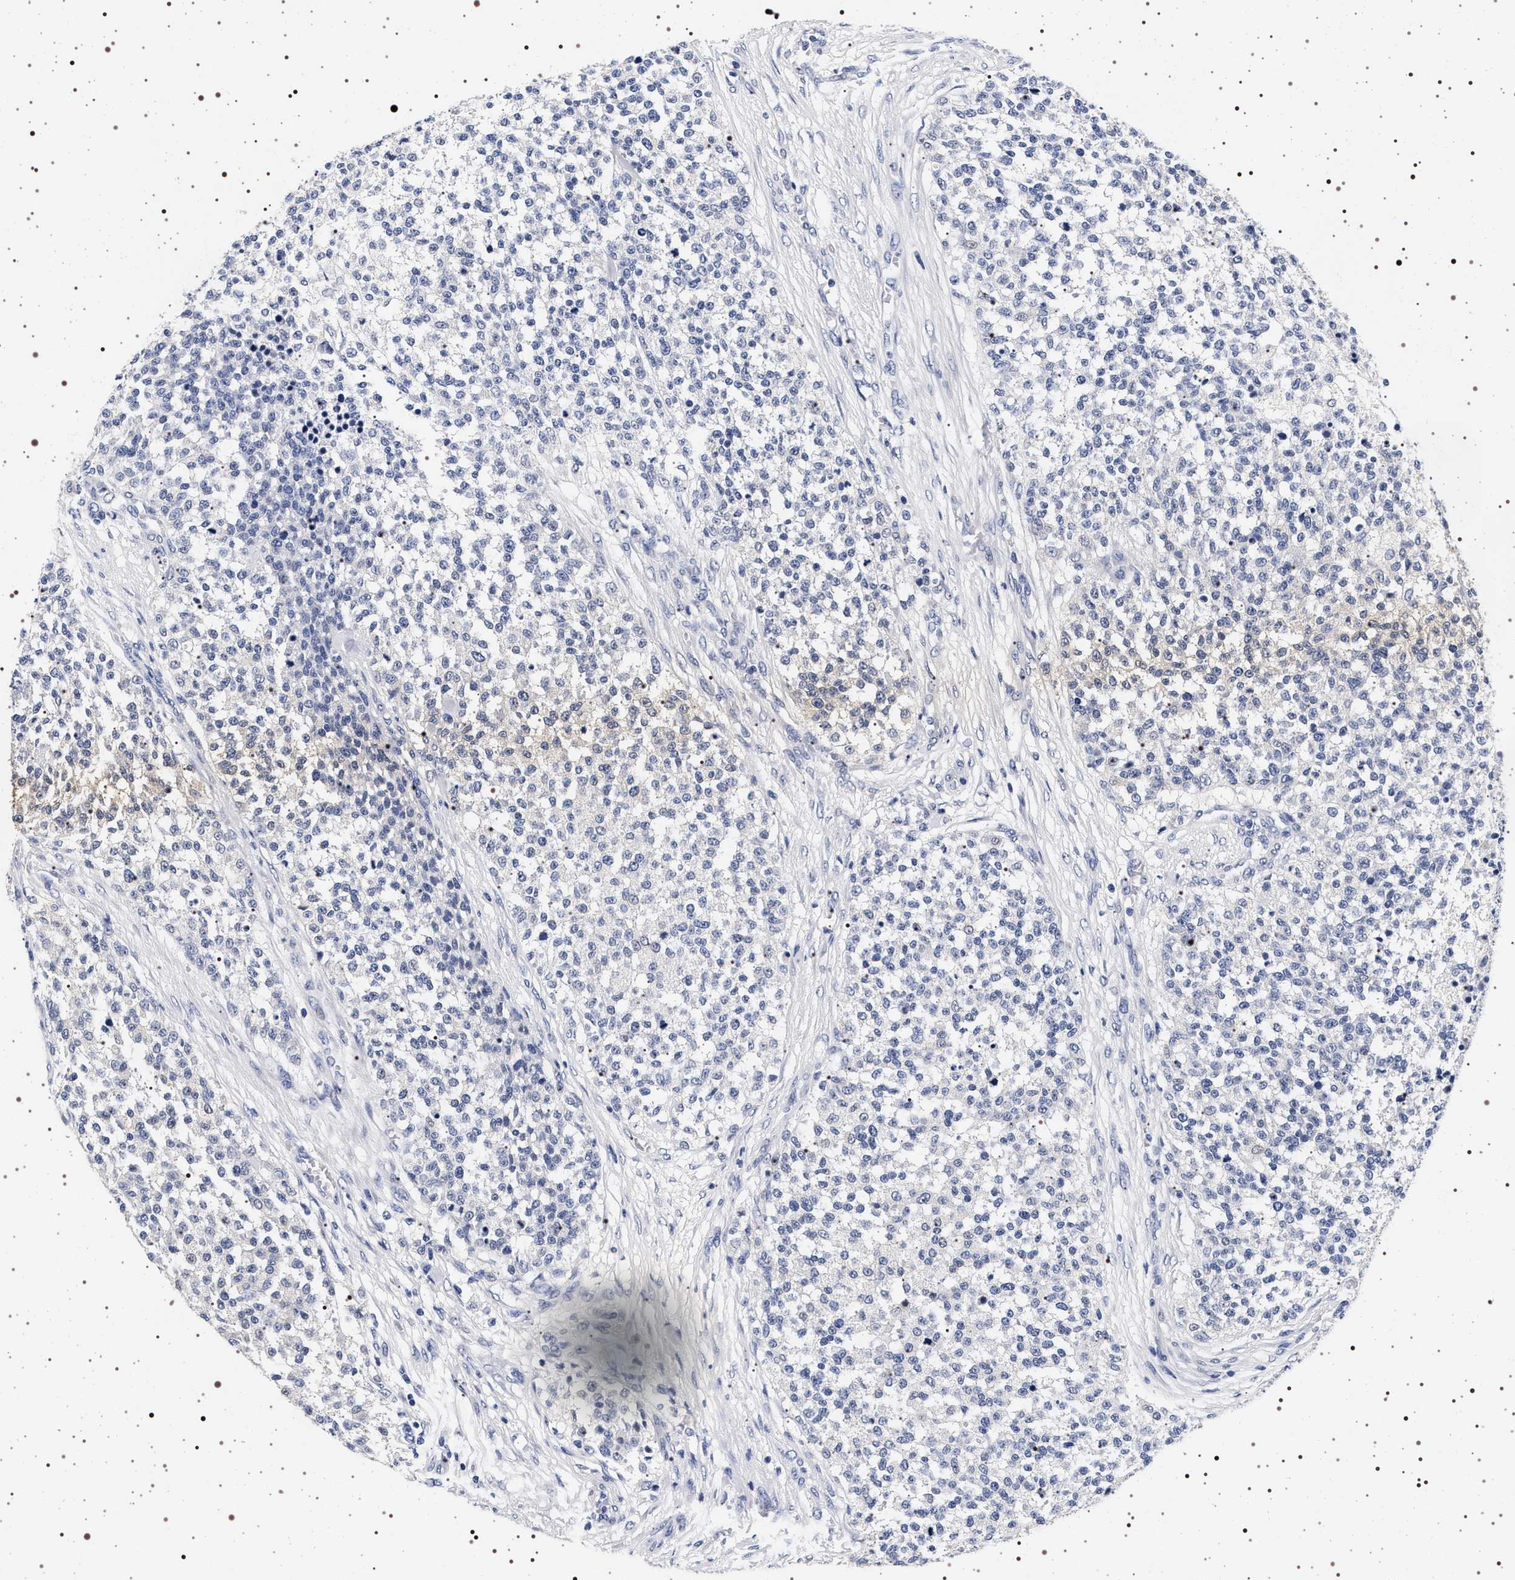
{"staining": {"intensity": "negative", "quantity": "none", "location": "none"}, "tissue": "testis cancer", "cell_type": "Tumor cells", "image_type": "cancer", "snomed": [{"axis": "morphology", "description": "Seminoma, NOS"}, {"axis": "topography", "description": "Testis"}], "caption": "Immunohistochemistry of testis cancer demonstrates no expression in tumor cells. (DAB immunohistochemistry (IHC) visualized using brightfield microscopy, high magnification).", "gene": "MAPK10", "patient": {"sex": "male", "age": 59}}